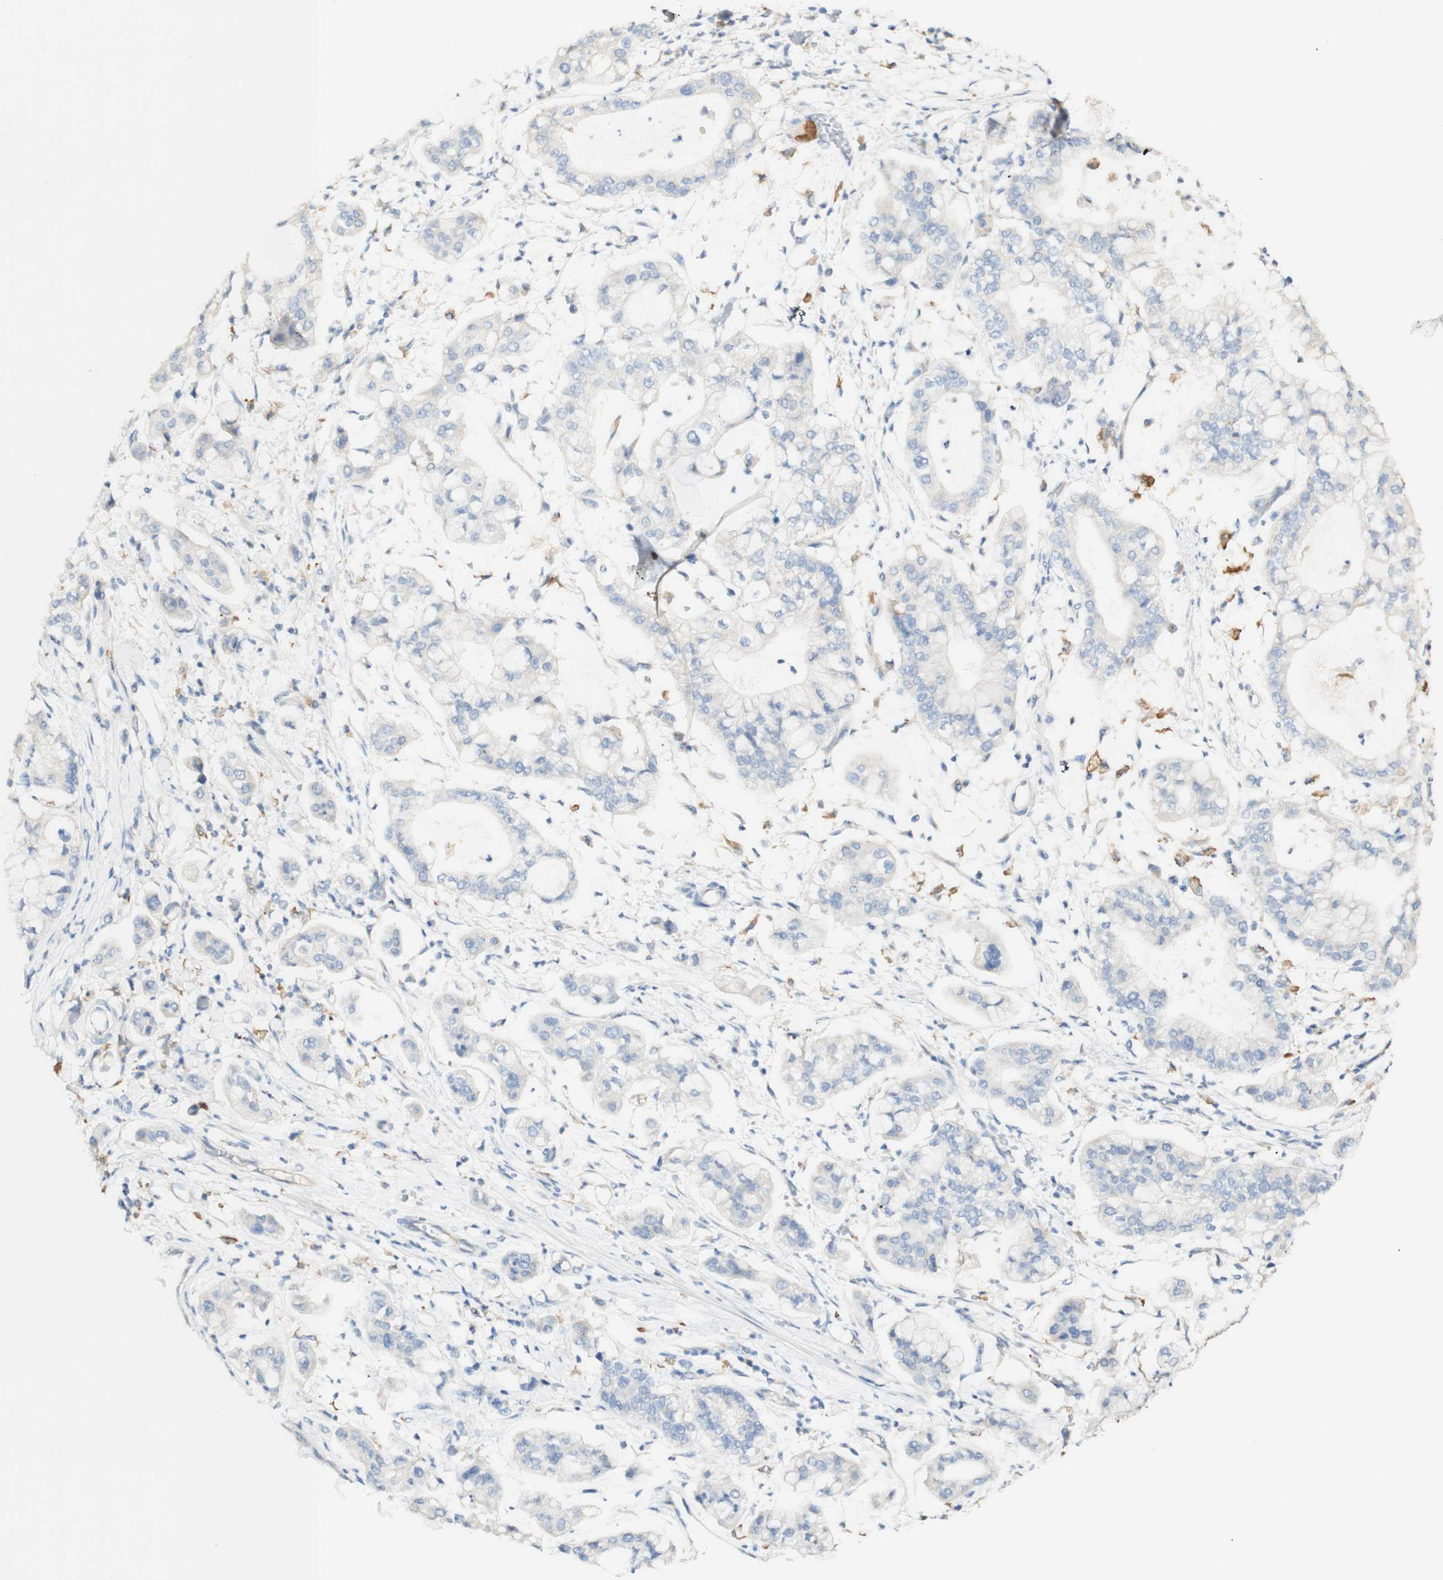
{"staining": {"intensity": "negative", "quantity": "none", "location": "none"}, "tissue": "stomach cancer", "cell_type": "Tumor cells", "image_type": "cancer", "snomed": [{"axis": "morphology", "description": "Adenocarcinoma, NOS"}, {"axis": "topography", "description": "Stomach"}], "caption": "A high-resolution micrograph shows IHC staining of stomach cancer (adenocarcinoma), which reveals no significant expression in tumor cells. (DAB IHC, high magnification).", "gene": "FCGRT", "patient": {"sex": "male", "age": 76}}